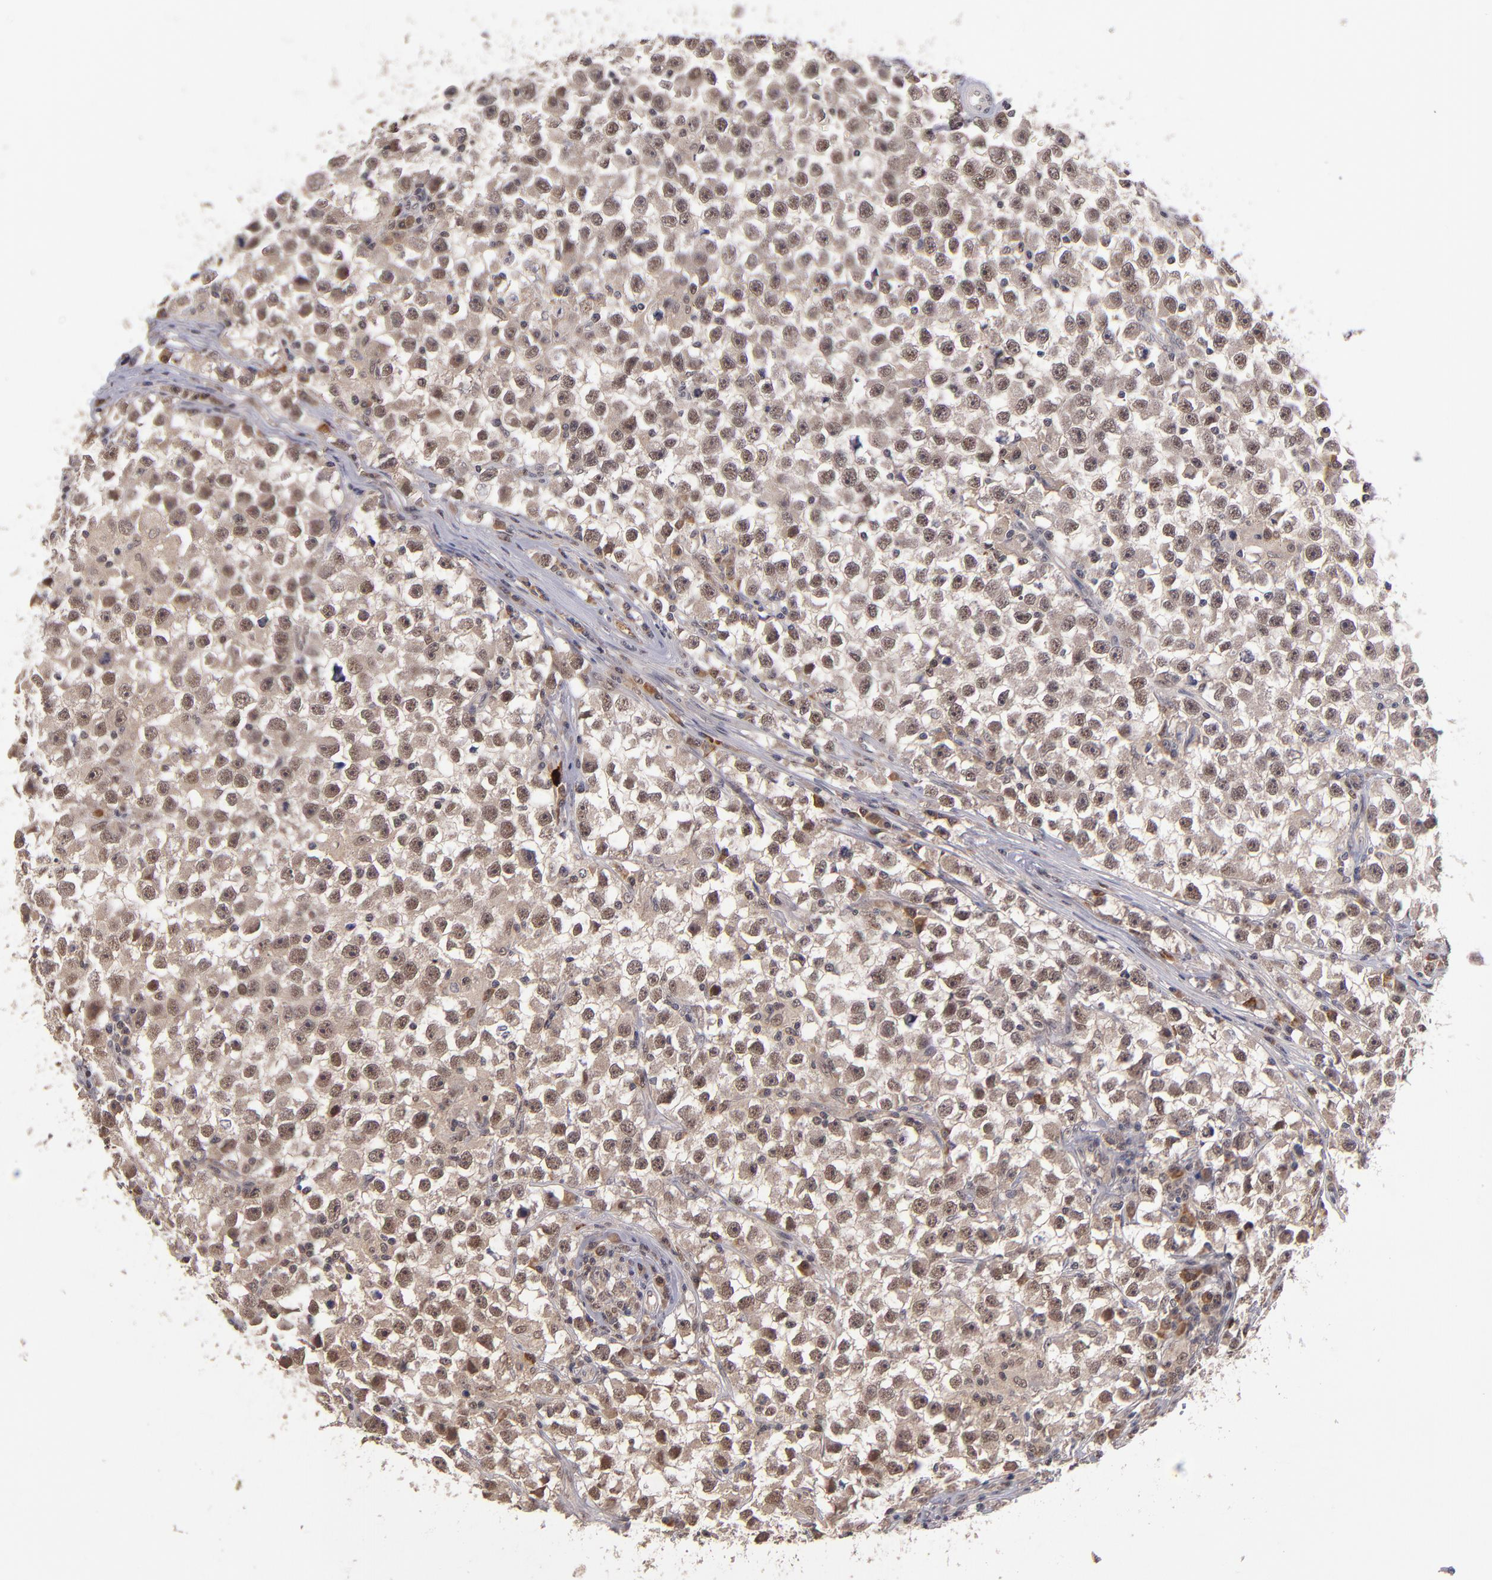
{"staining": {"intensity": "moderate", "quantity": ">75%", "location": "cytoplasmic/membranous,nuclear"}, "tissue": "testis cancer", "cell_type": "Tumor cells", "image_type": "cancer", "snomed": [{"axis": "morphology", "description": "Seminoma, NOS"}, {"axis": "topography", "description": "Testis"}], "caption": "There is medium levels of moderate cytoplasmic/membranous and nuclear expression in tumor cells of testis seminoma, as demonstrated by immunohistochemical staining (brown color).", "gene": "EP300", "patient": {"sex": "male", "age": 33}}